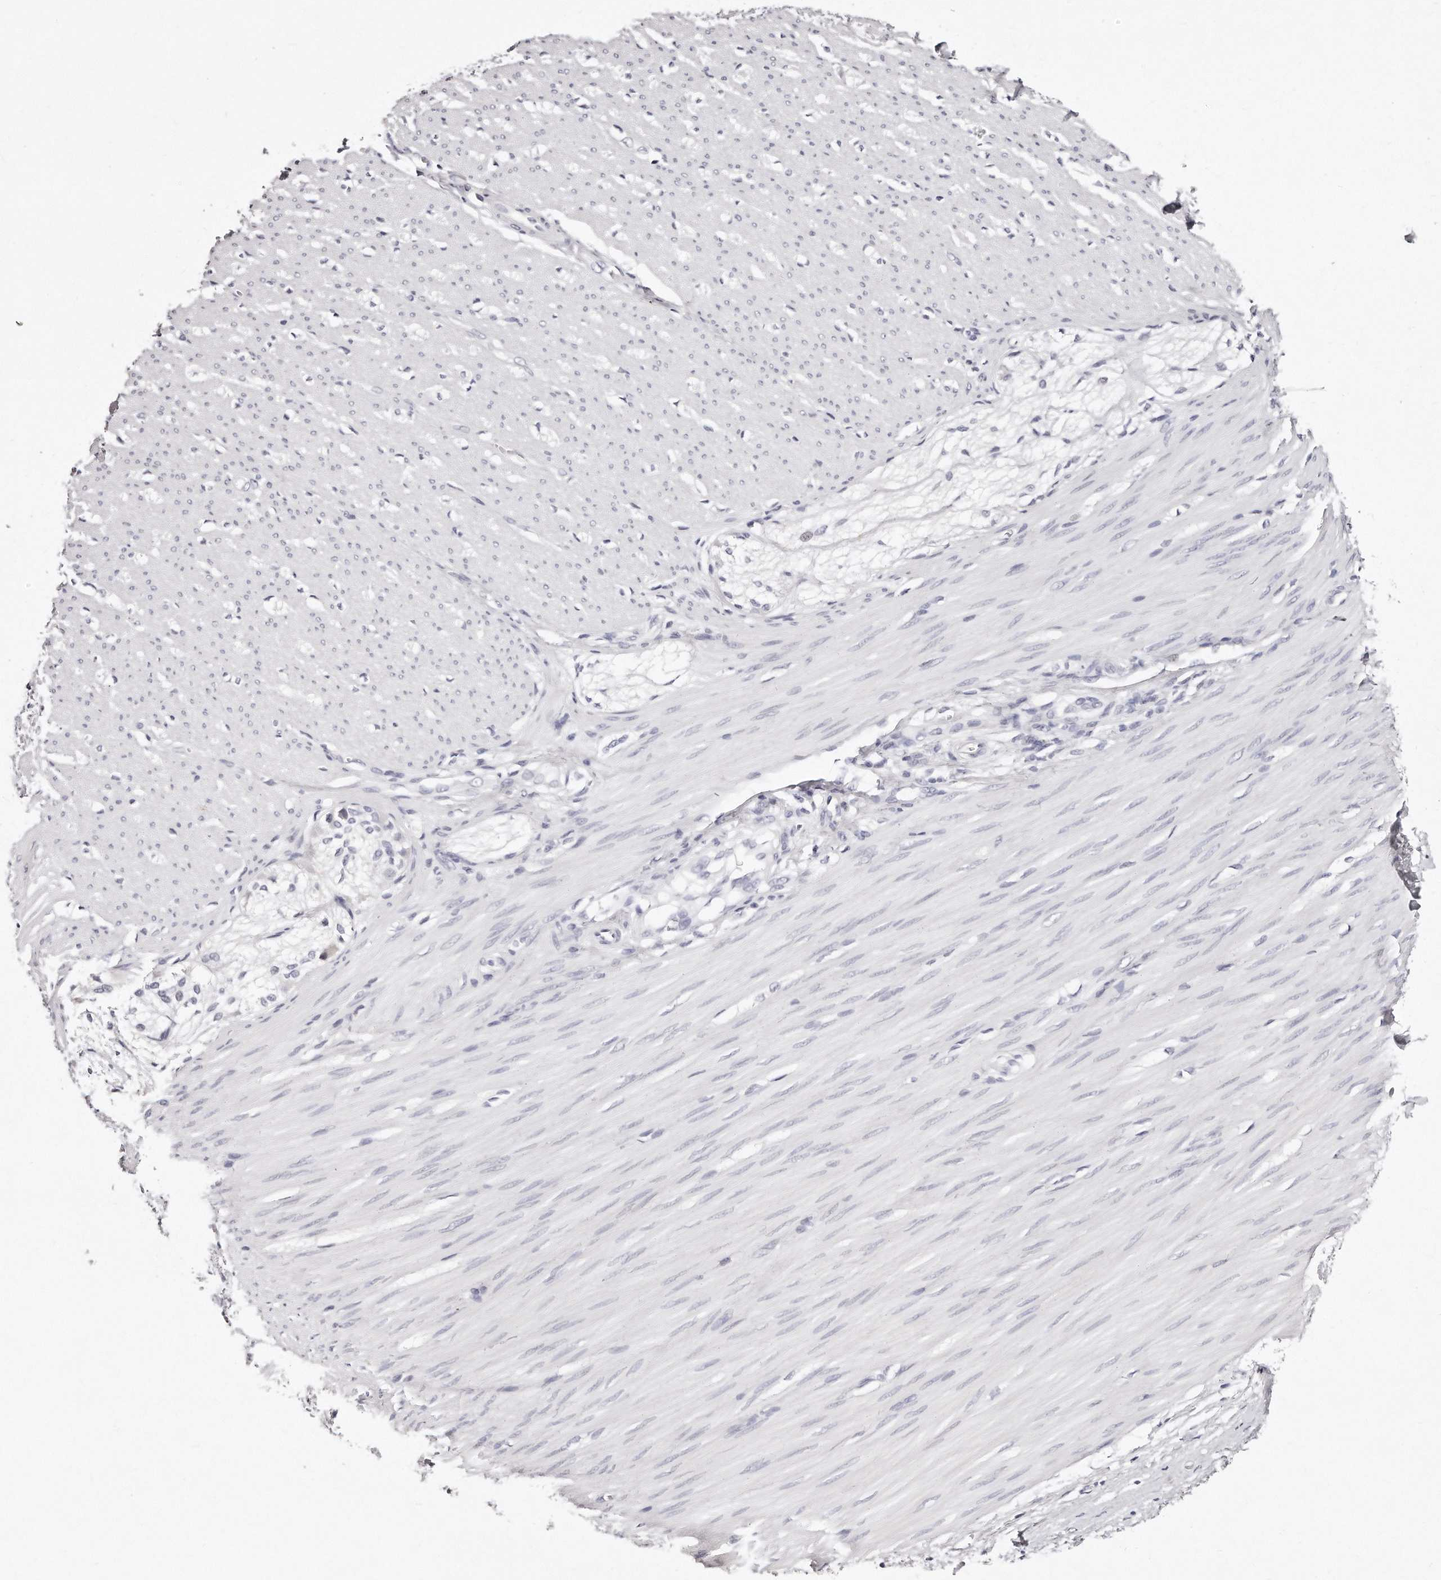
{"staining": {"intensity": "negative", "quantity": "none", "location": "none"}, "tissue": "smooth muscle", "cell_type": "Smooth muscle cells", "image_type": "normal", "snomed": [{"axis": "morphology", "description": "Normal tissue, NOS"}, {"axis": "morphology", "description": "Adenocarcinoma, NOS"}, {"axis": "topography", "description": "Colon"}, {"axis": "topography", "description": "Peripheral nerve tissue"}], "caption": "This is a image of immunohistochemistry (IHC) staining of benign smooth muscle, which shows no expression in smooth muscle cells.", "gene": "GDA", "patient": {"sex": "male", "age": 14}}